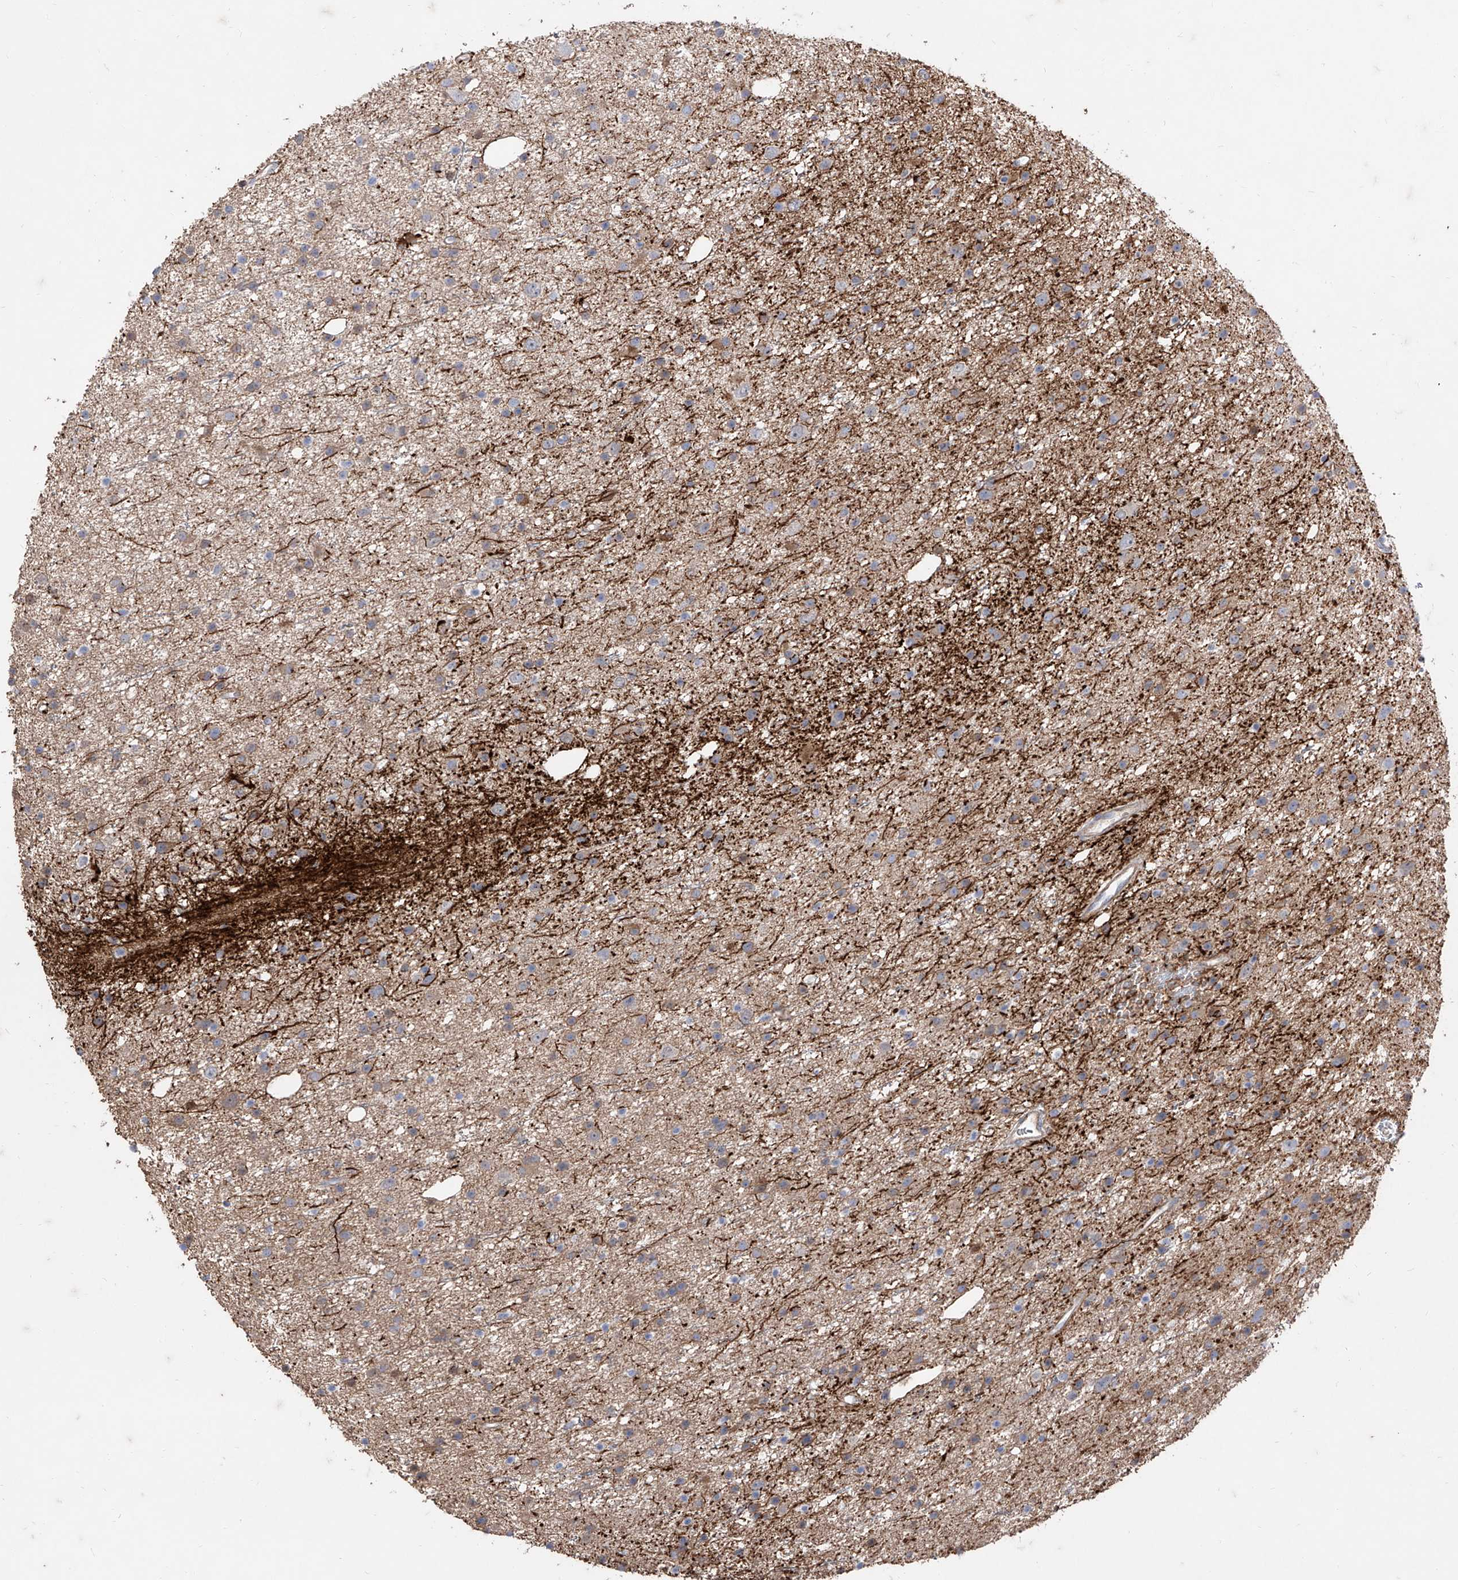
{"staining": {"intensity": "weak", "quantity": "25%-75%", "location": "cytoplasmic/membranous"}, "tissue": "glioma", "cell_type": "Tumor cells", "image_type": "cancer", "snomed": [{"axis": "morphology", "description": "Glioma, malignant, Low grade"}, {"axis": "topography", "description": "Cerebral cortex"}], "caption": "Weak cytoplasmic/membranous staining for a protein is identified in about 25%-75% of tumor cells of glioma using immunohistochemistry (IHC).", "gene": "C1orf74", "patient": {"sex": "female", "age": 39}}